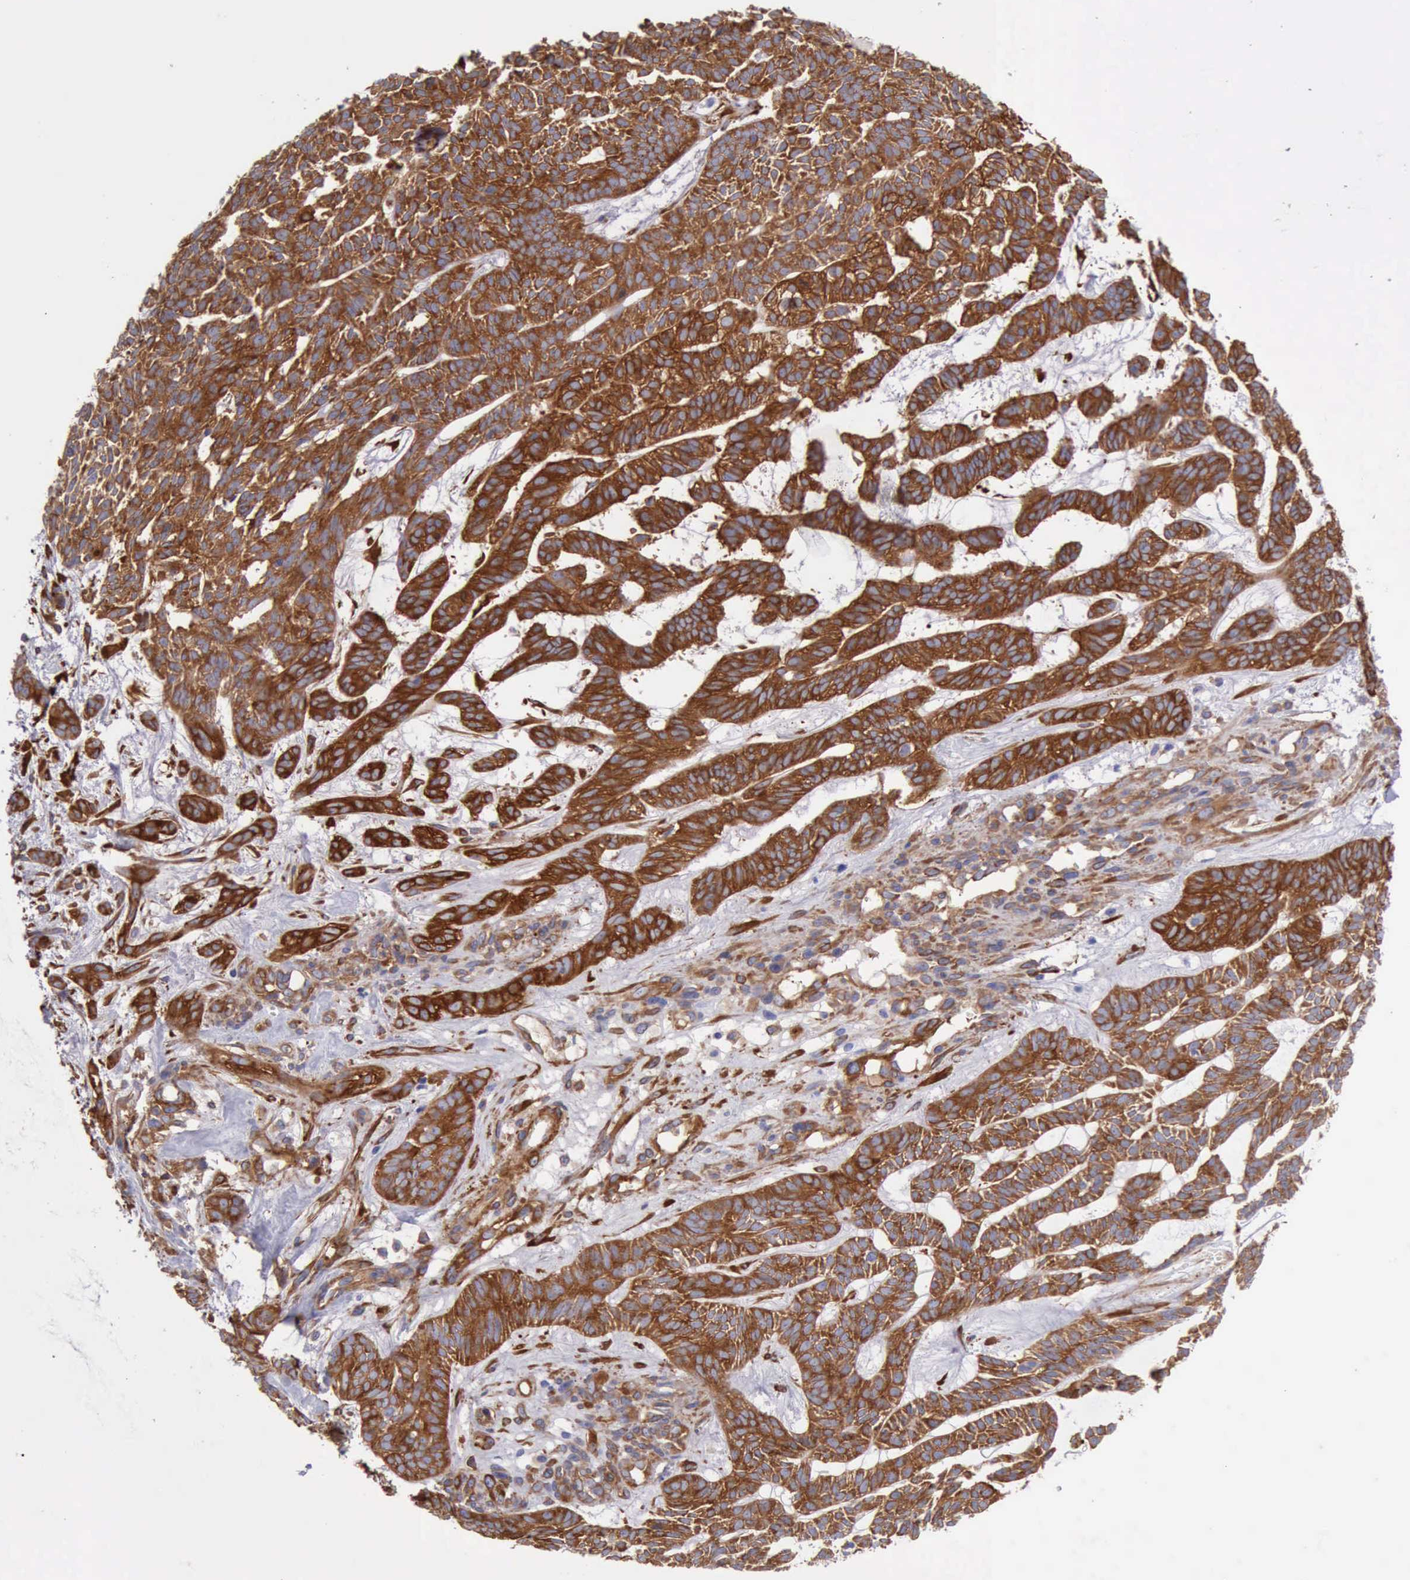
{"staining": {"intensity": "strong", "quantity": ">75%", "location": "cytoplasmic/membranous"}, "tissue": "skin cancer", "cell_type": "Tumor cells", "image_type": "cancer", "snomed": [{"axis": "morphology", "description": "Basal cell carcinoma"}, {"axis": "topography", "description": "Skin"}], "caption": "Immunohistochemical staining of skin cancer shows high levels of strong cytoplasmic/membranous positivity in about >75% of tumor cells. The protein of interest is shown in brown color, while the nuclei are stained blue.", "gene": "FLNA", "patient": {"sex": "male", "age": 75}}